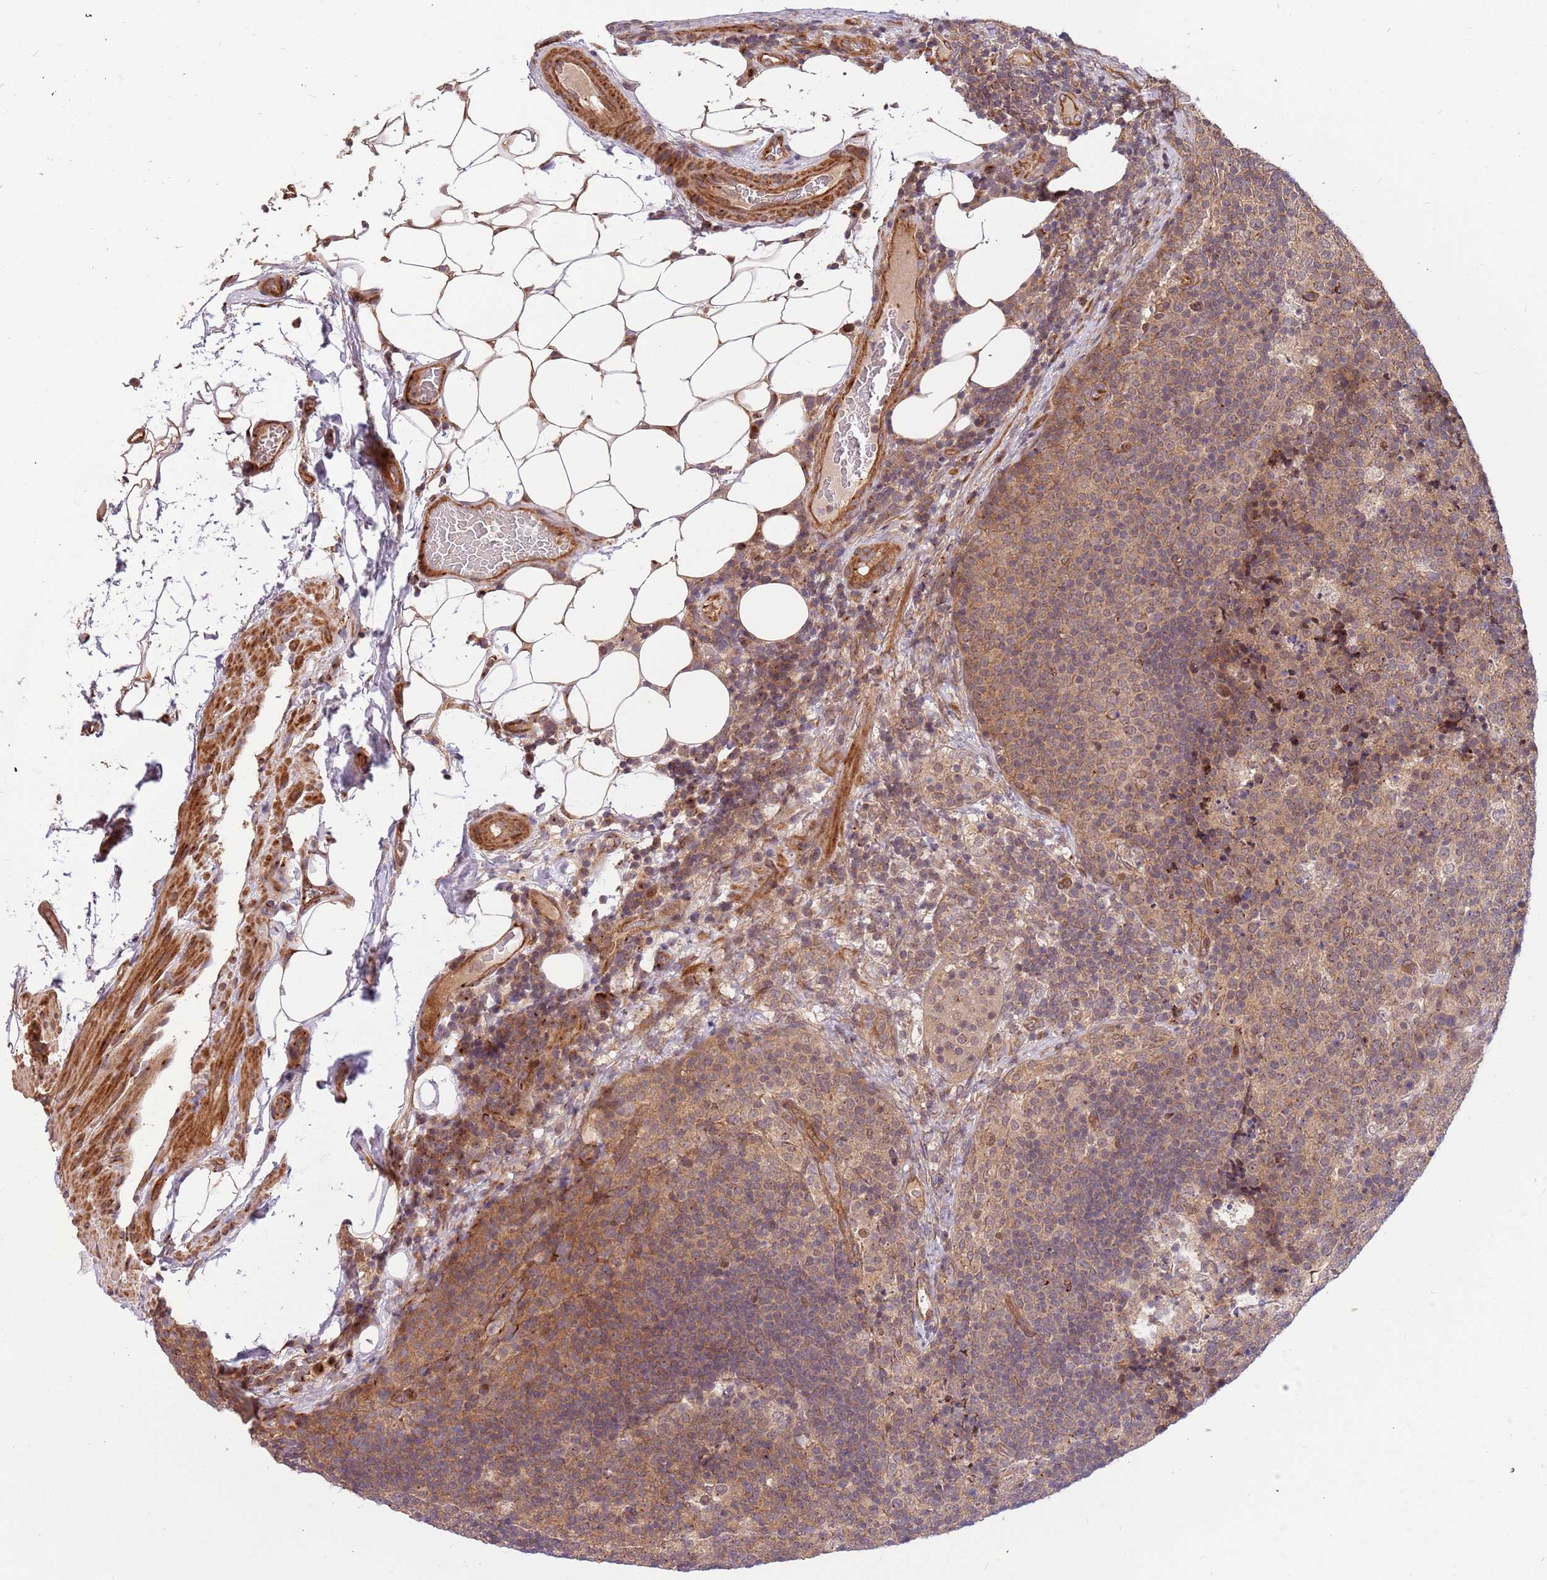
{"staining": {"intensity": "moderate", "quantity": ">75%", "location": "cytoplasmic/membranous"}, "tissue": "lymph node", "cell_type": "Germinal center cells", "image_type": "normal", "snomed": [{"axis": "morphology", "description": "Normal tissue, NOS"}, {"axis": "topography", "description": "Lymph node"}], "caption": "Protein analysis of normal lymph node displays moderate cytoplasmic/membranous expression in approximately >75% of germinal center cells.", "gene": "HAUS3", "patient": {"sex": "female", "age": 31}}